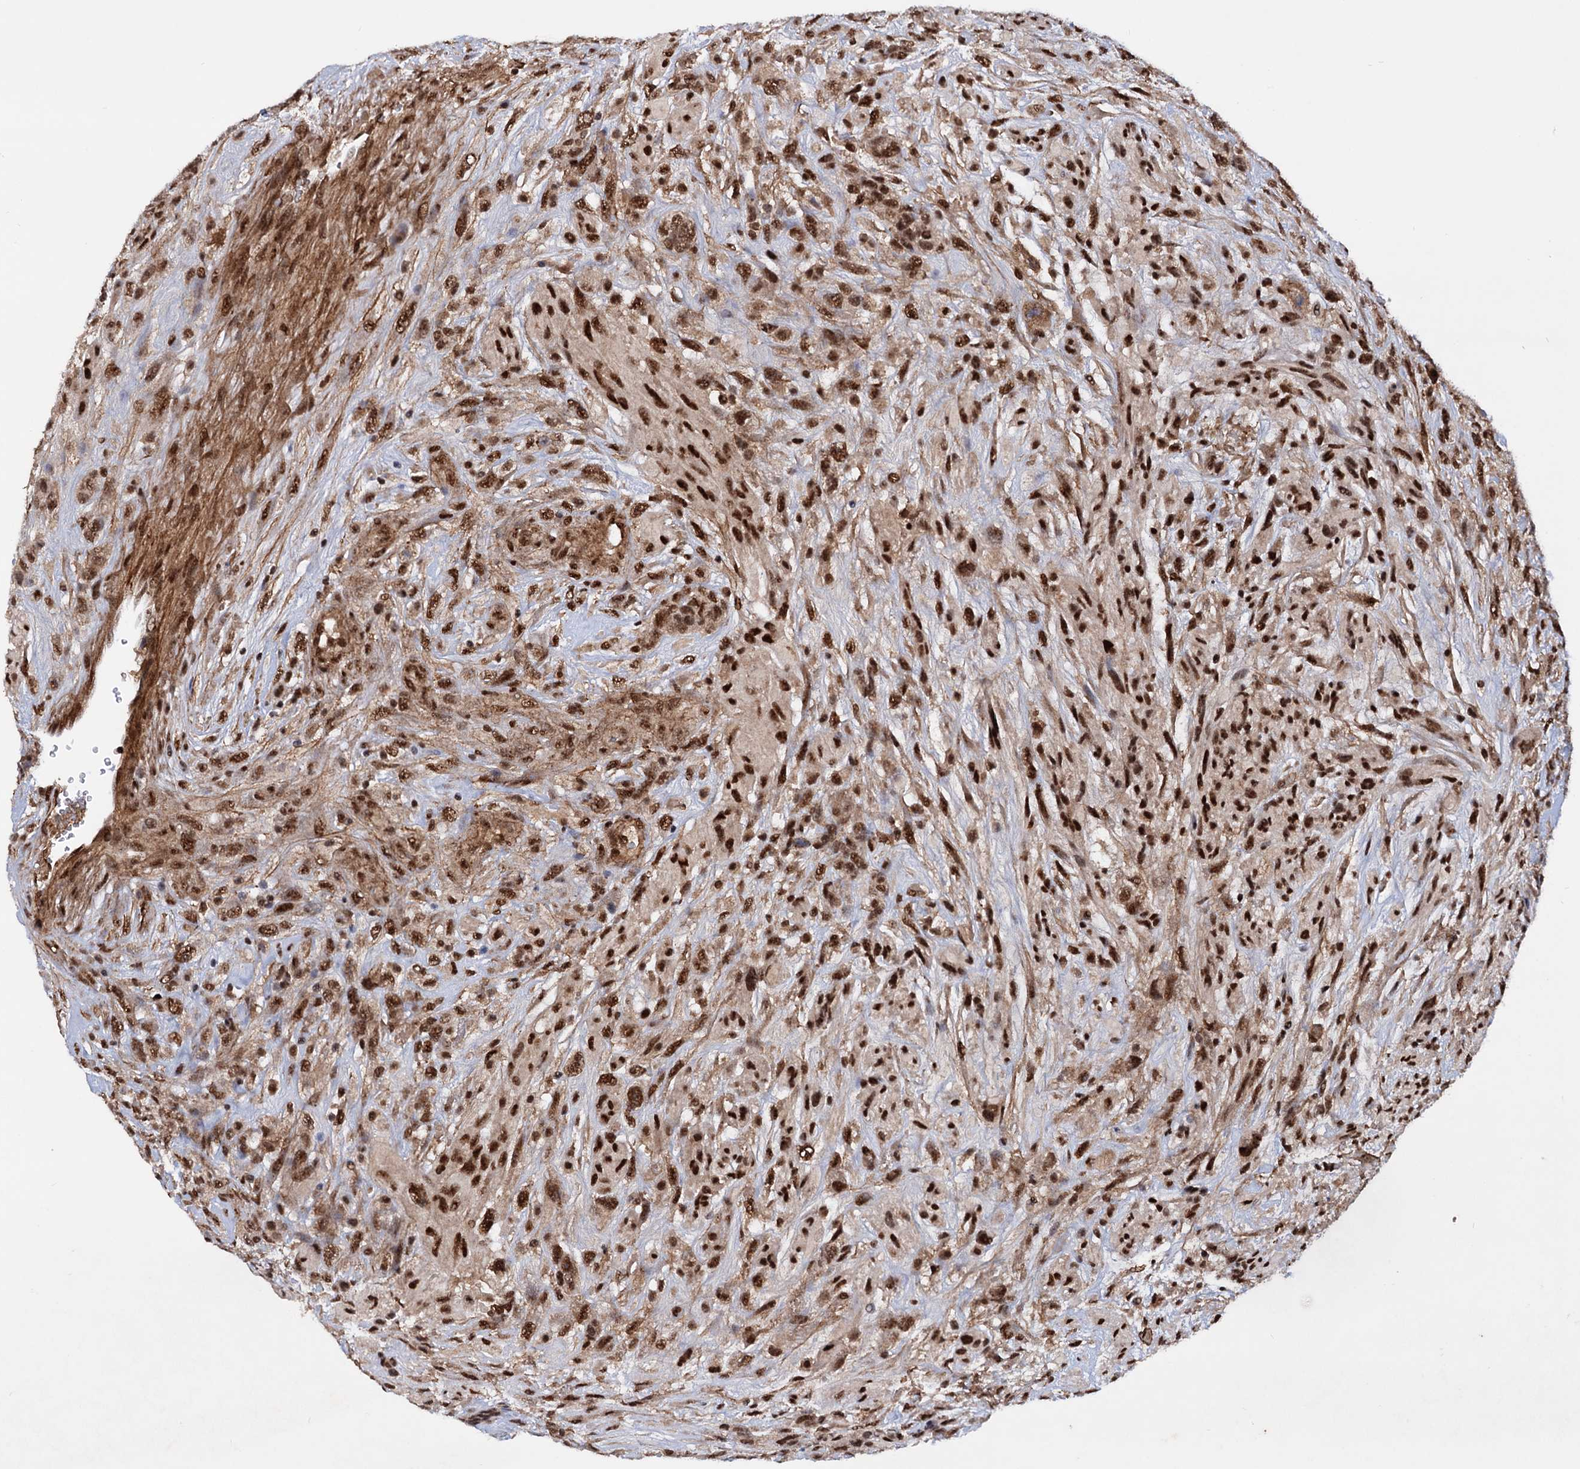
{"staining": {"intensity": "strong", "quantity": ">75%", "location": "nuclear"}, "tissue": "glioma", "cell_type": "Tumor cells", "image_type": "cancer", "snomed": [{"axis": "morphology", "description": "Glioma, malignant, High grade"}, {"axis": "topography", "description": "Brain"}], "caption": "A micrograph showing strong nuclear positivity in about >75% of tumor cells in malignant glioma (high-grade), as visualized by brown immunohistochemical staining.", "gene": "TBC1D12", "patient": {"sex": "male", "age": 61}}